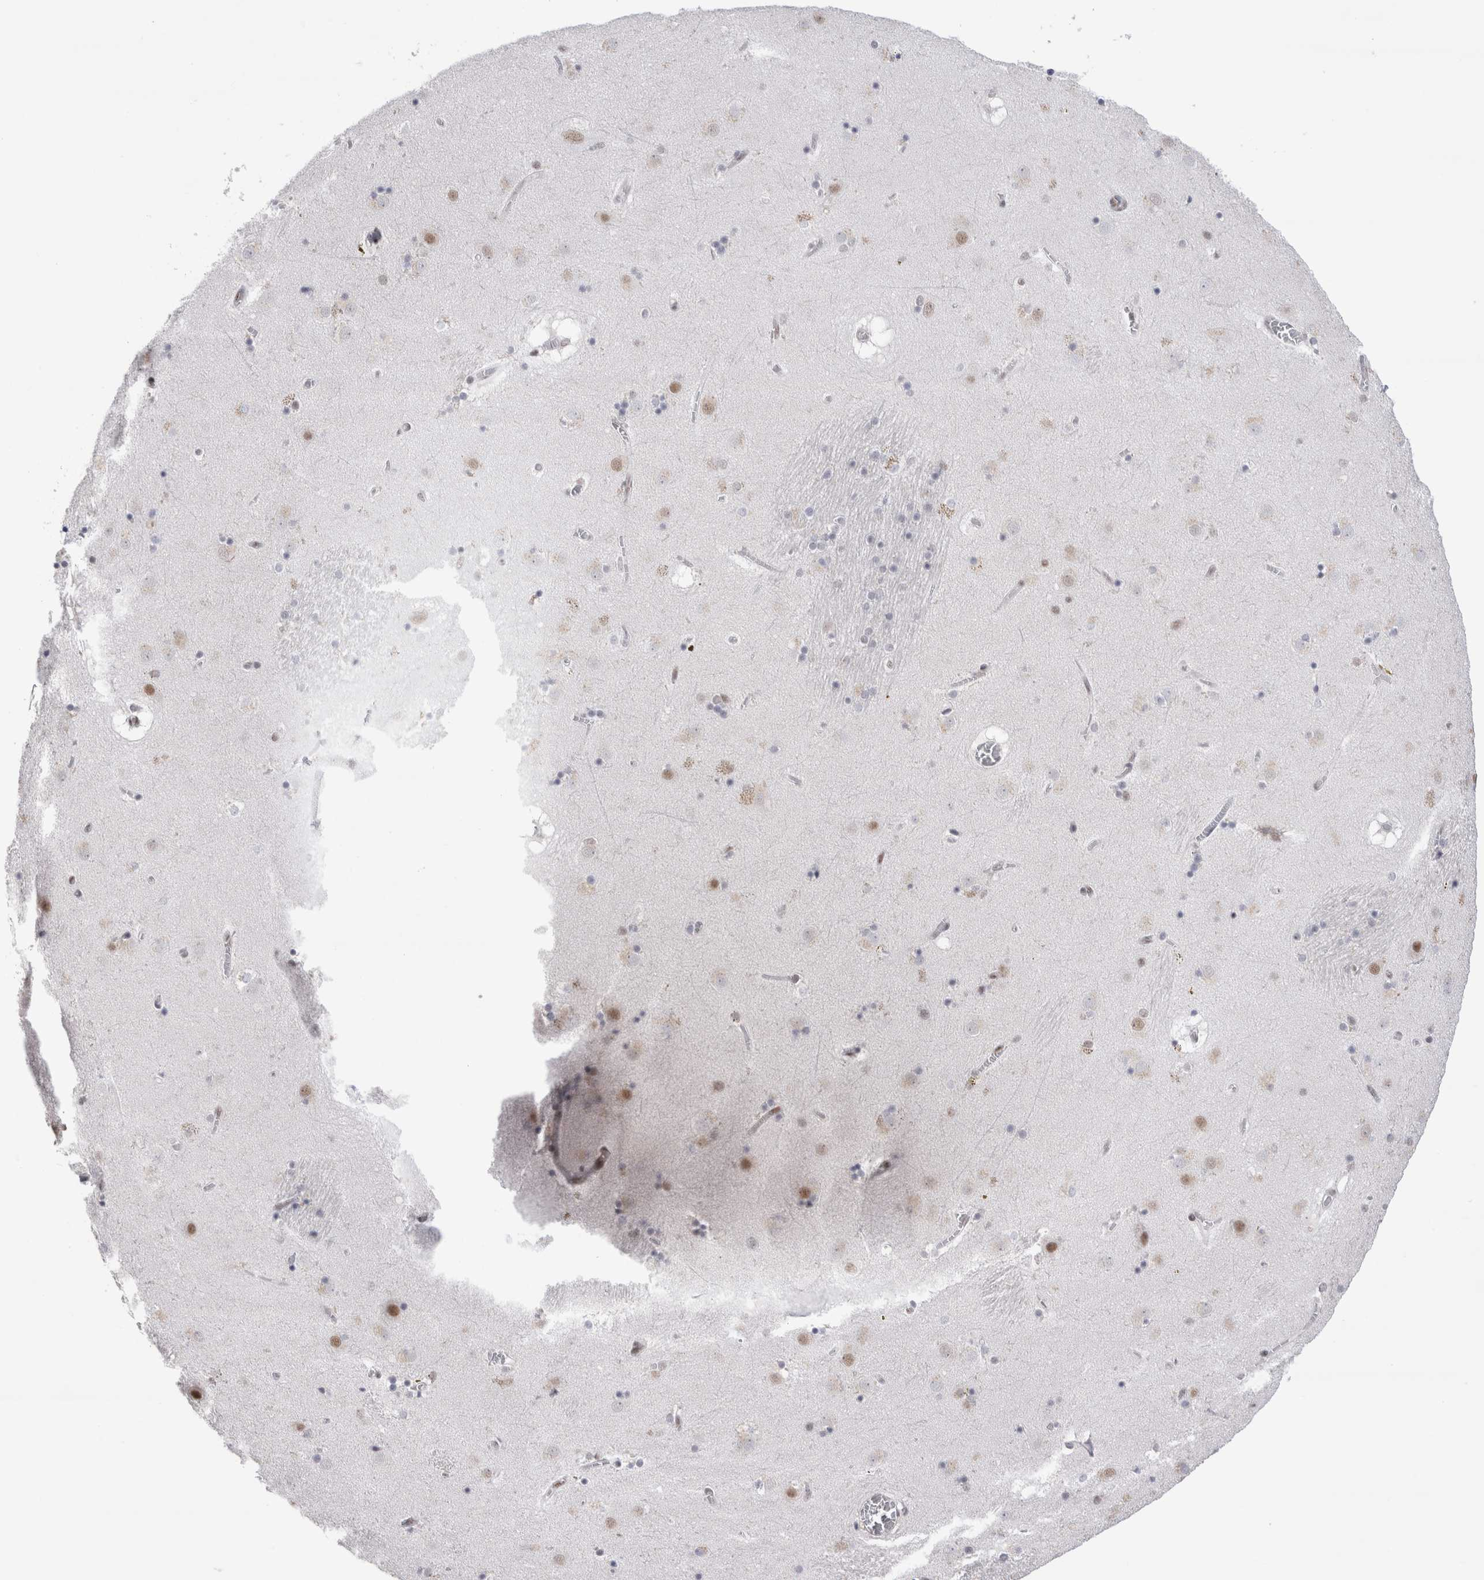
{"staining": {"intensity": "moderate", "quantity": "<25%", "location": "nuclear"}, "tissue": "caudate", "cell_type": "Glial cells", "image_type": "normal", "snomed": [{"axis": "morphology", "description": "Normal tissue, NOS"}, {"axis": "topography", "description": "Lateral ventricle wall"}], "caption": "Brown immunohistochemical staining in normal human caudate reveals moderate nuclear expression in about <25% of glial cells.", "gene": "RBM6", "patient": {"sex": "male", "age": 70}}